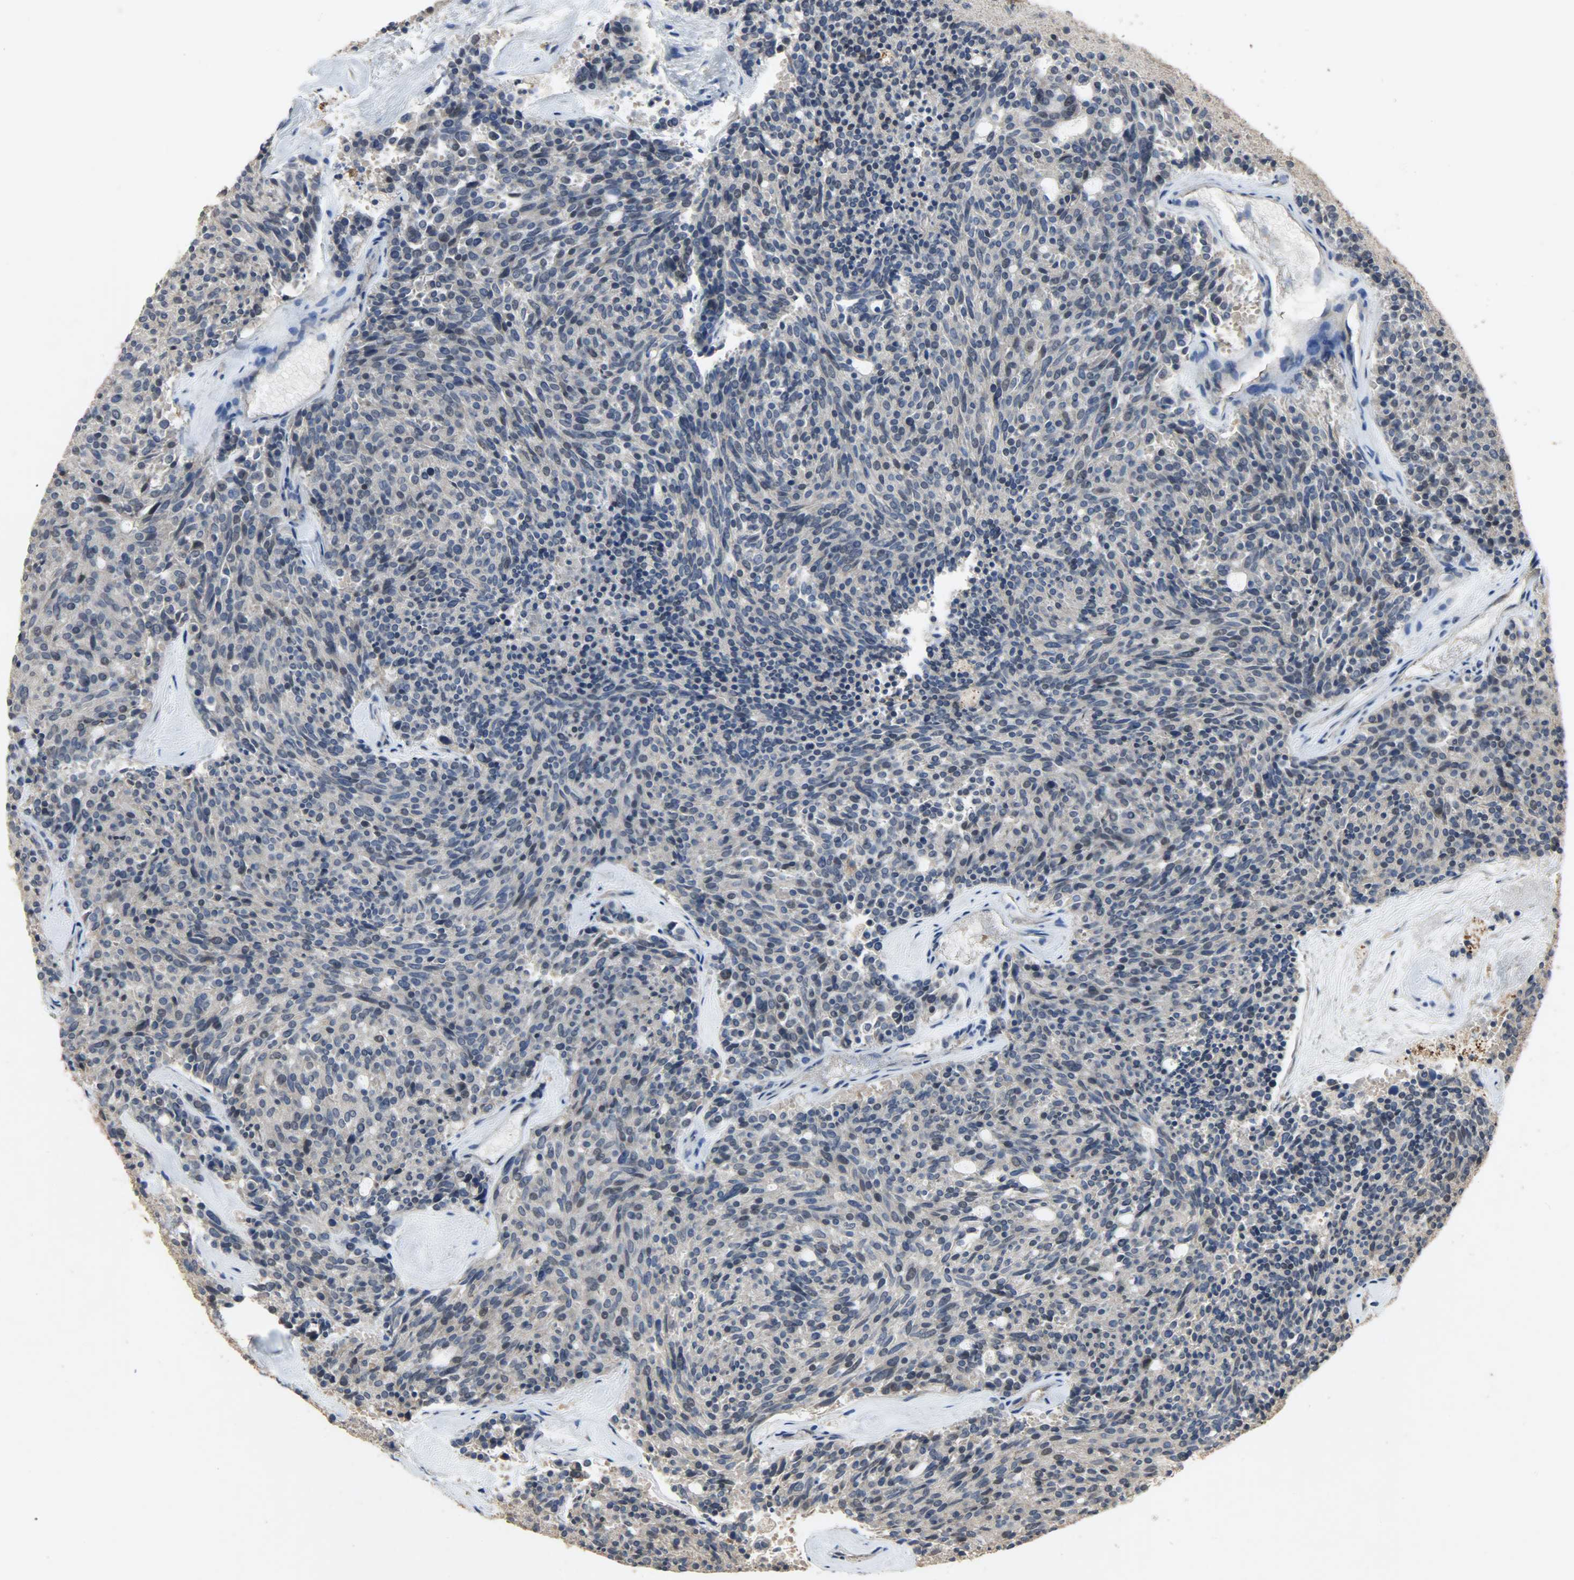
{"staining": {"intensity": "weak", "quantity": "<25%", "location": "cytoplasmic/membranous,nuclear"}, "tissue": "carcinoid", "cell_type": "Tumor cells", "image_type": "cancer", "snomed": [{"axis": "morphology", "description": "Carcinoid, malignant, NOS"}, {"axis": "topography", "description": "Pancreas"}], "caption": "DAB immunohistochemical staining of carcinoid (malignant) displays no significant expression in tumor cells.", "gene": "CDKN2C", "patient": {"sex": "female", "age": 54}}